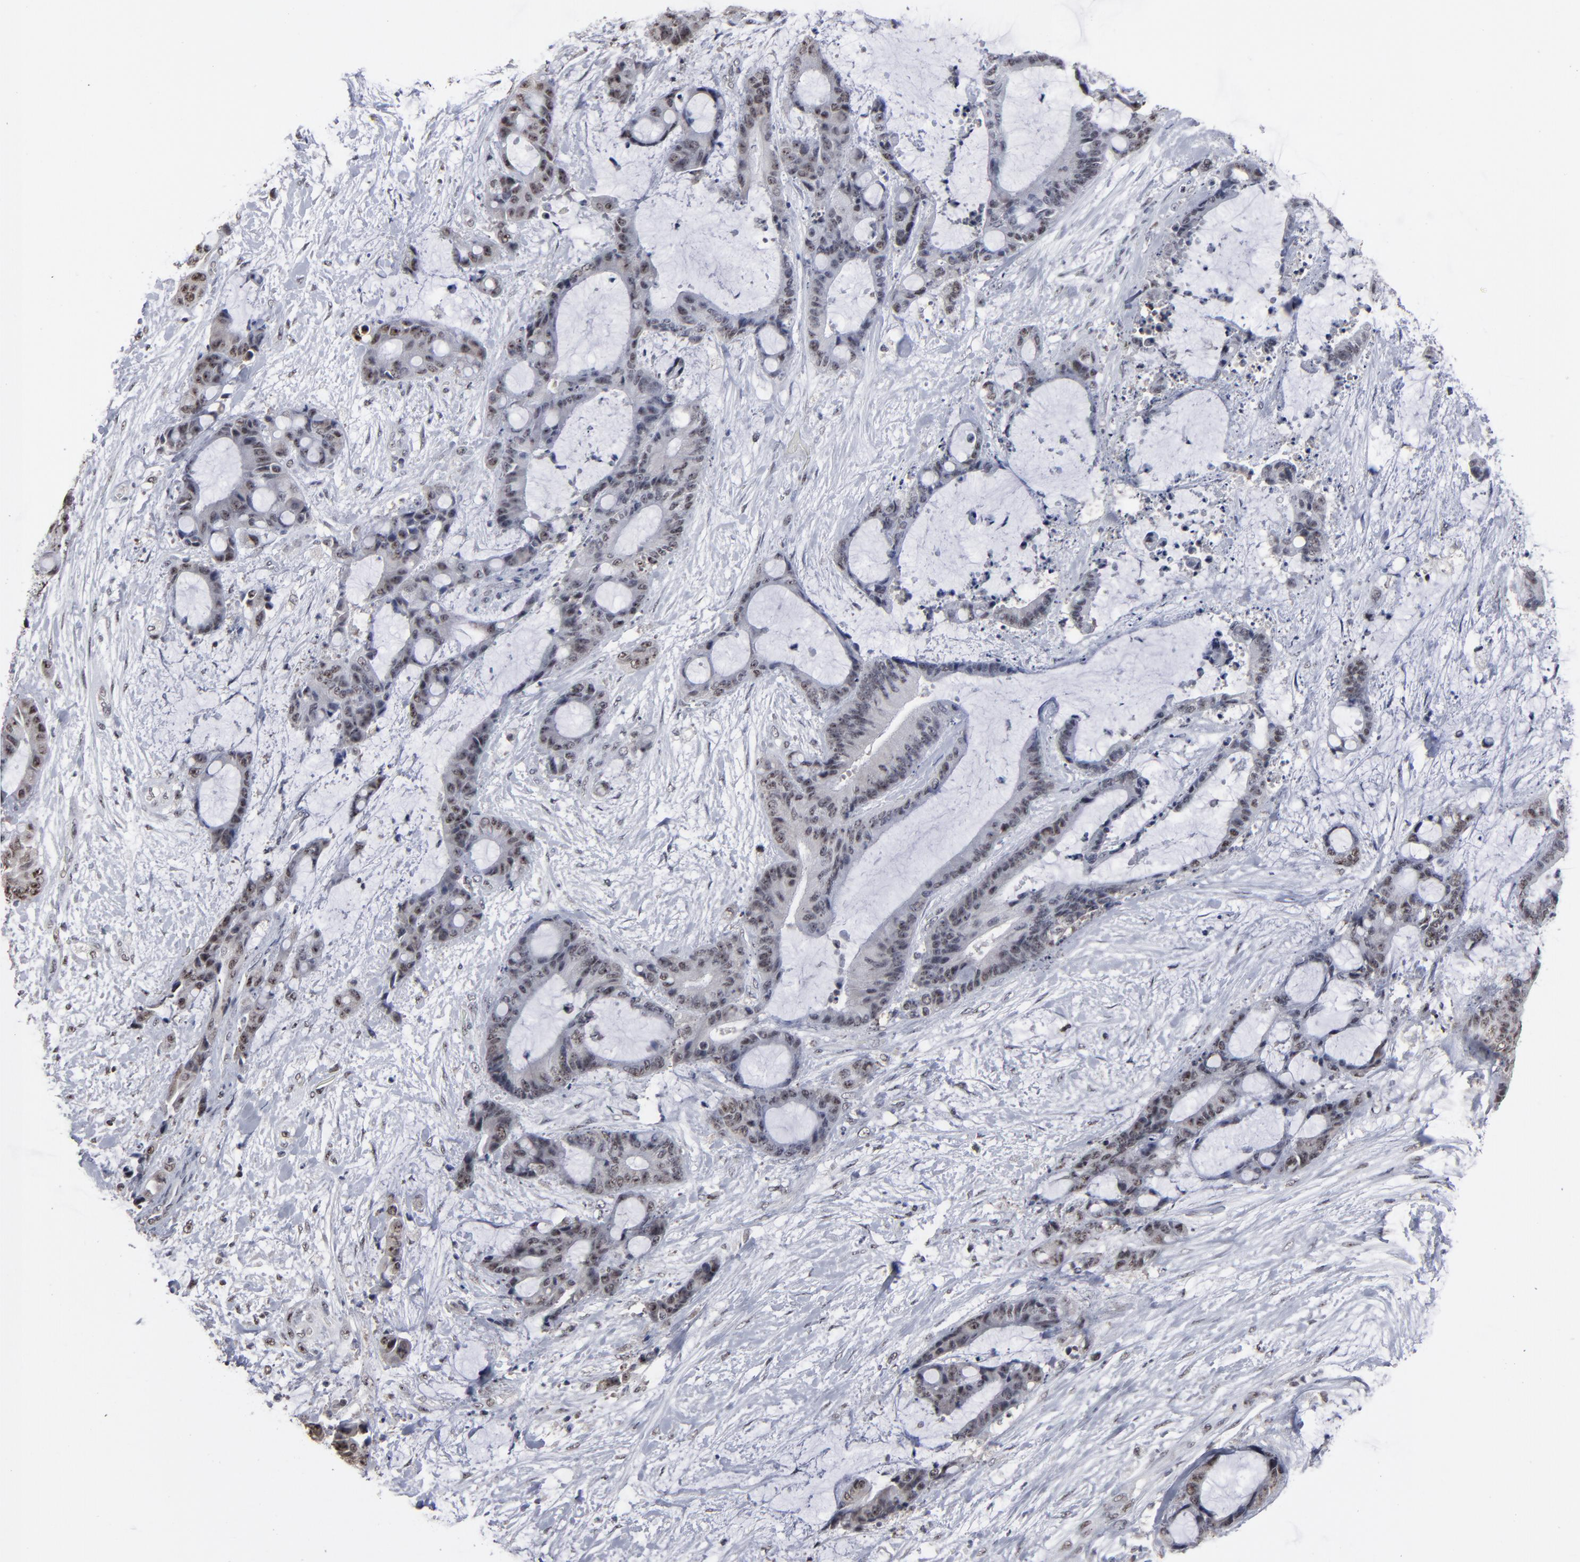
{"staining": {"intensity": "weak", "quantity": "25%-75%", "location": "nuclear"}, "tissue": "liver cancer", "cell_type": "Tumor cells", "image_type": "cancer", "snomed": [{"axis": "morphology", "description": "Cholangiocarcinoma"}, {"axis": "topography", "description": "Liver"}], "caption": "Immunohistochemistry (IHC) staining of liver cholangiocarcinoma, which reveals low levels of weak nuclear staining in approximately 25%-75% of tumor cells indicating weak nuclear protein expression. The staining was performed using DAB (brown) for protein detection and nuclei were counterstained in hematoxylin (blue).", "gene": "SSRP1", "patient": {"sex": "female", "age": 73}}